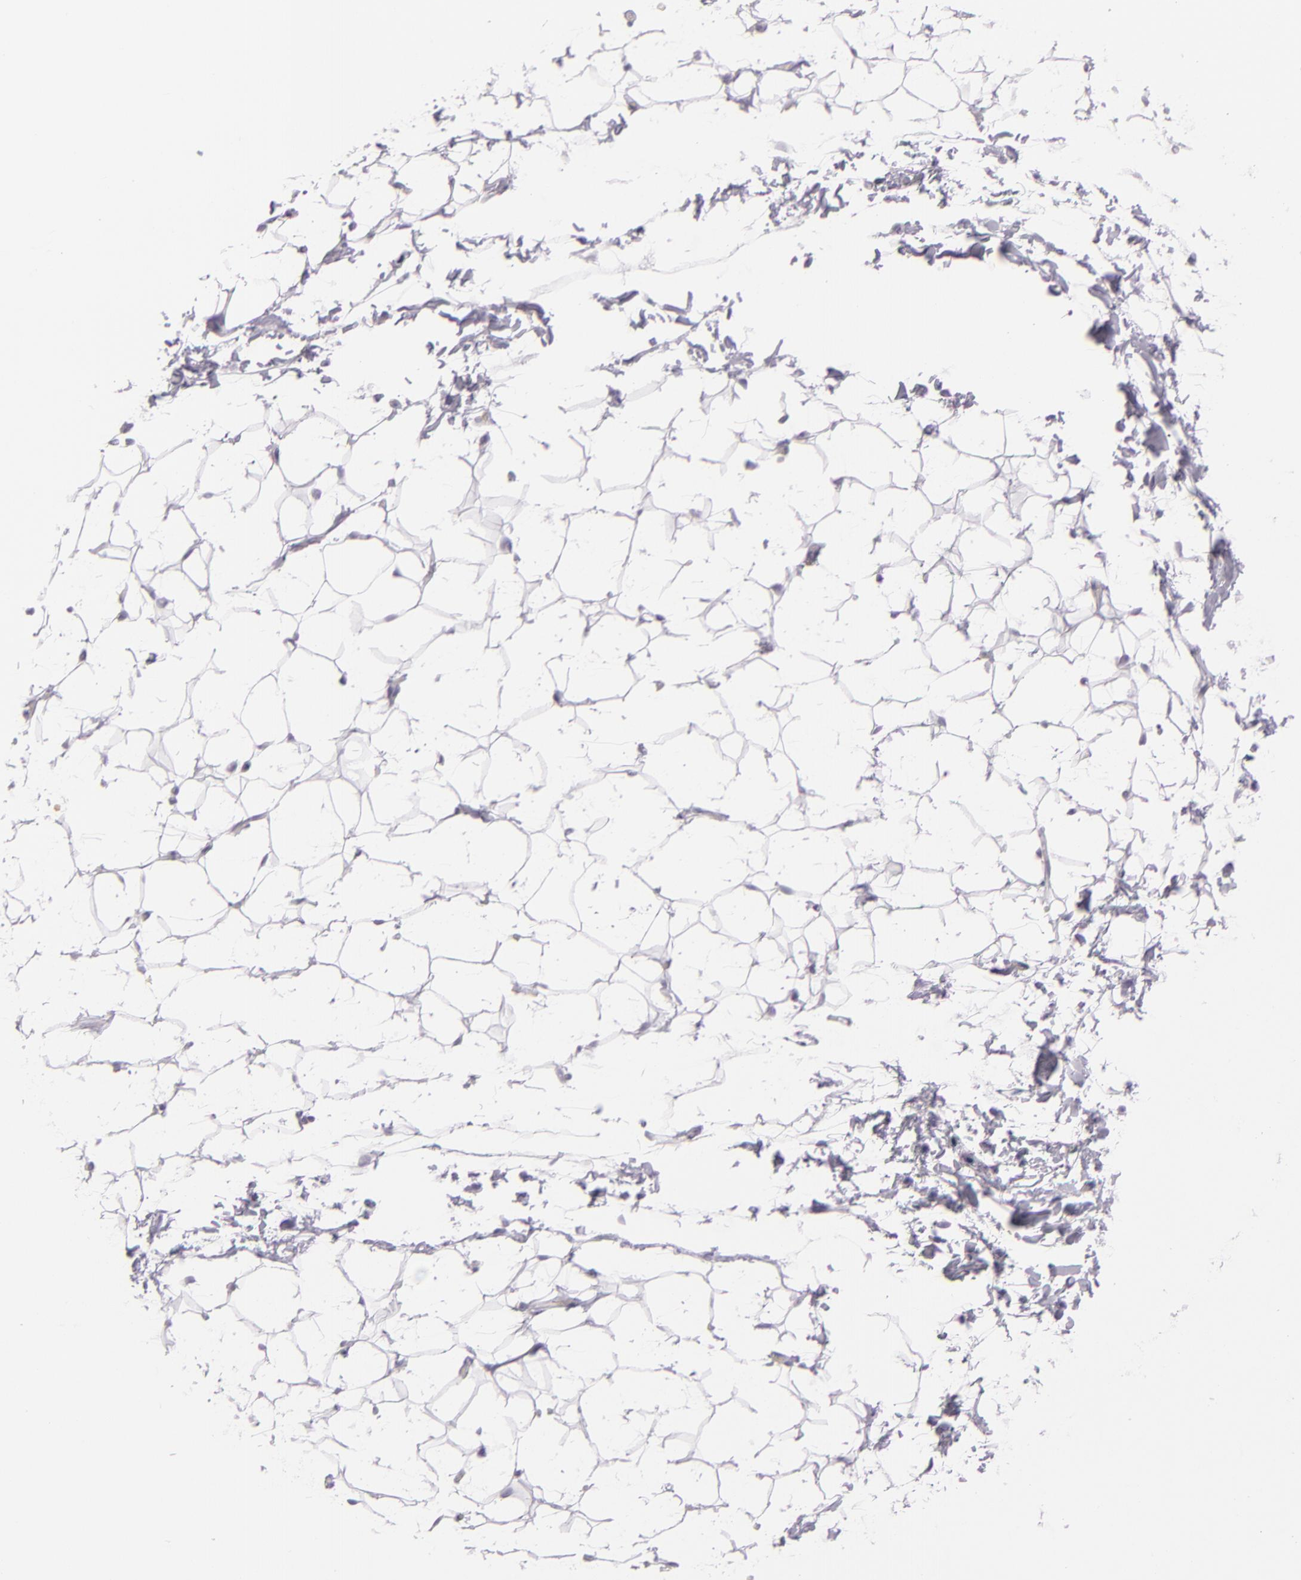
{"staining": {"intensity": "negative", "quantity": "none", "location": "none"}, "tissue": "adipose tissue", "cell_type": "Adipocytes", "image_type": "normal", "snomed": [{"axis": "morphology", "description": "Normal tissue, NOS"}, {"axis": "topography", "description": "Soft tissue"}], "caption": "Micrograph shows no protein positivity in adipocytes of unremarkable adipose tissue.", "gene": "MUC6", "patient": {"sex": "male", "age": 26}}